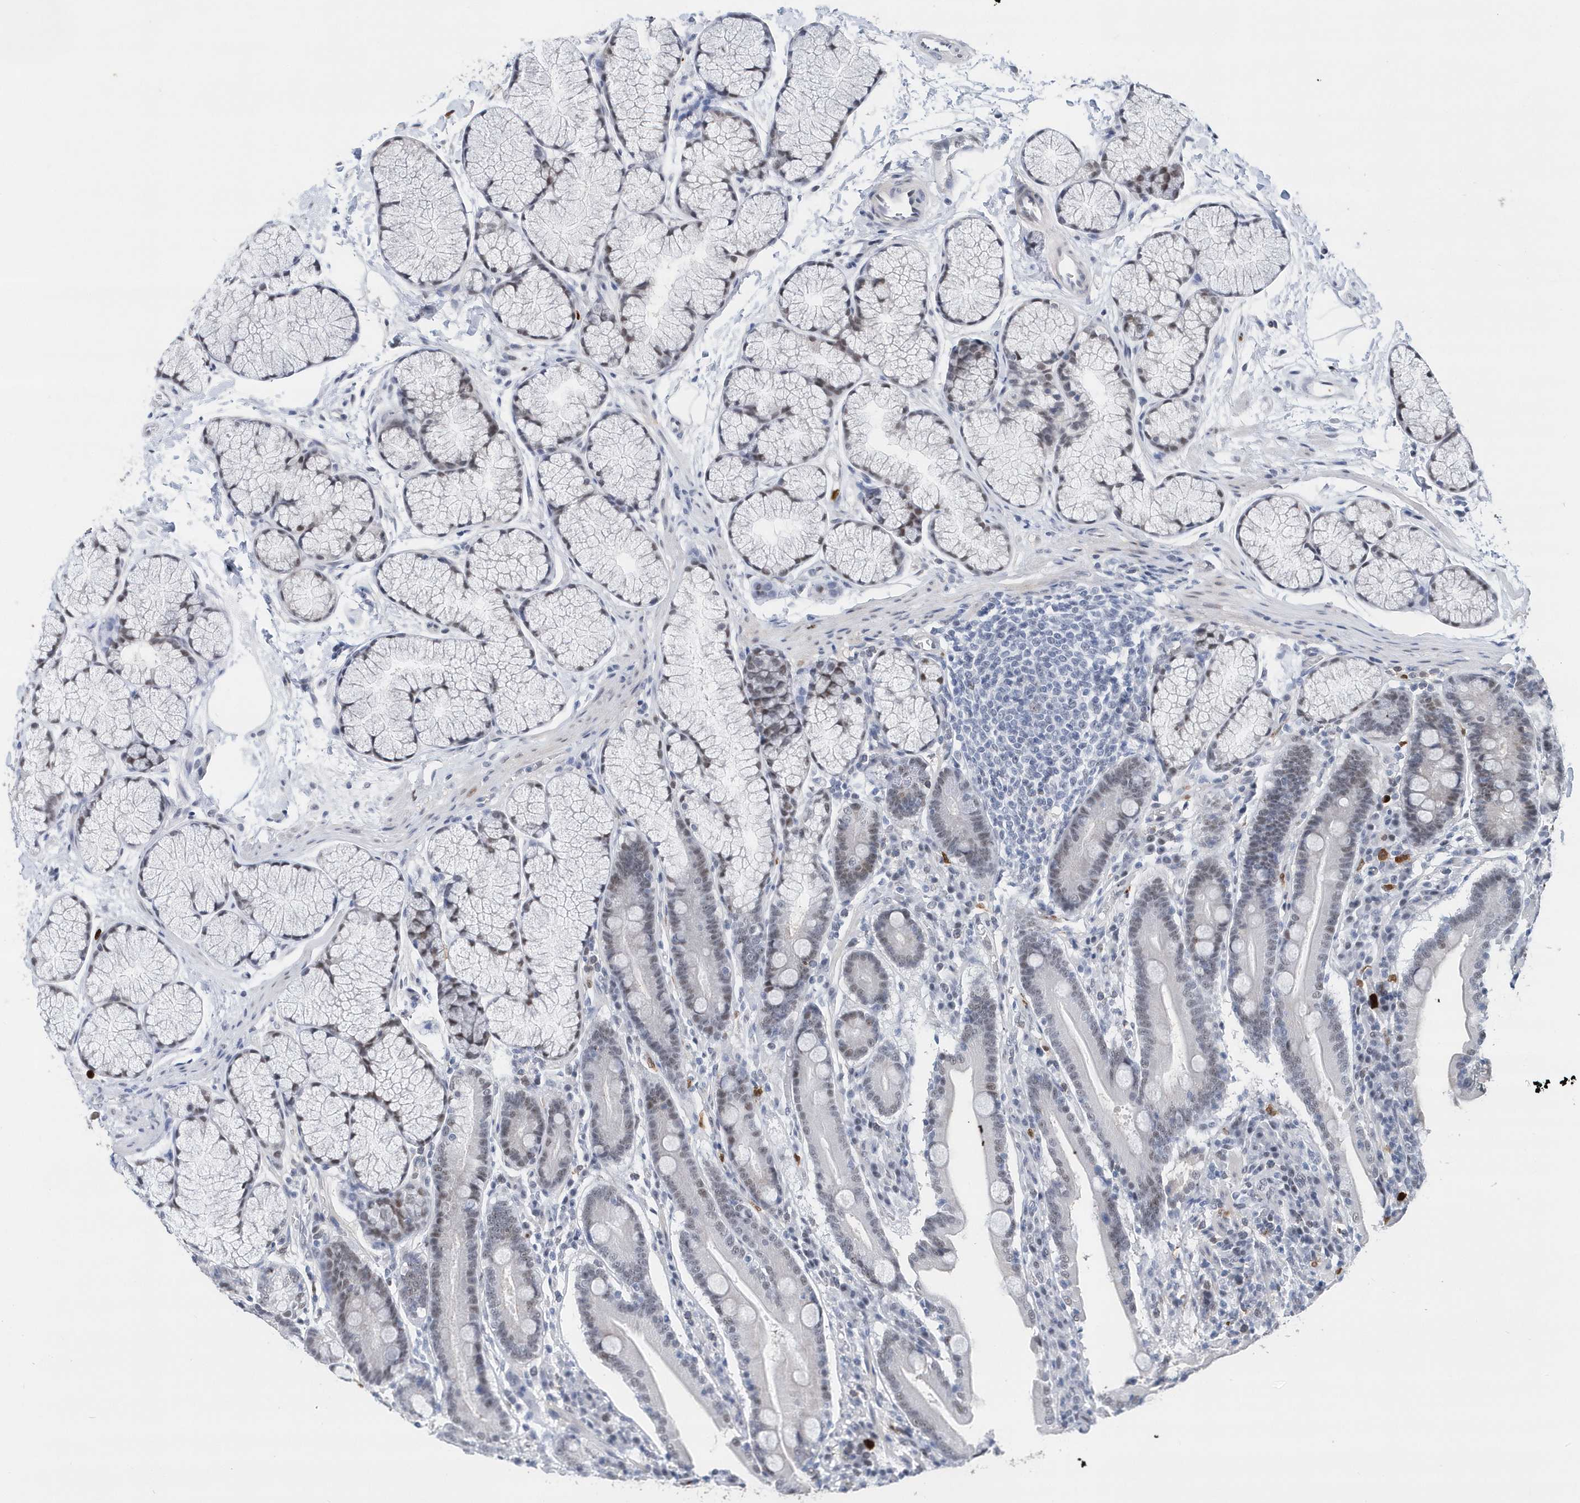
{"staining": {"intensity": "weak", "quantity": "<25%", "location": "nuclear"}, "tissue": "duodenum", "cell_type": "Glandular cells", "image_type": "normal", "snomed": [{"axis": "morphology", "description": "Normal tissue, NOS"}, {"axis": "topography", "description": "Duodenum"}], "caption": "This is an IHC photomicrograph of normal duodenum. There is no positivity in glandular cells.", "gene": "RPP30", "patient": {"sex": "male", "age": 35}}